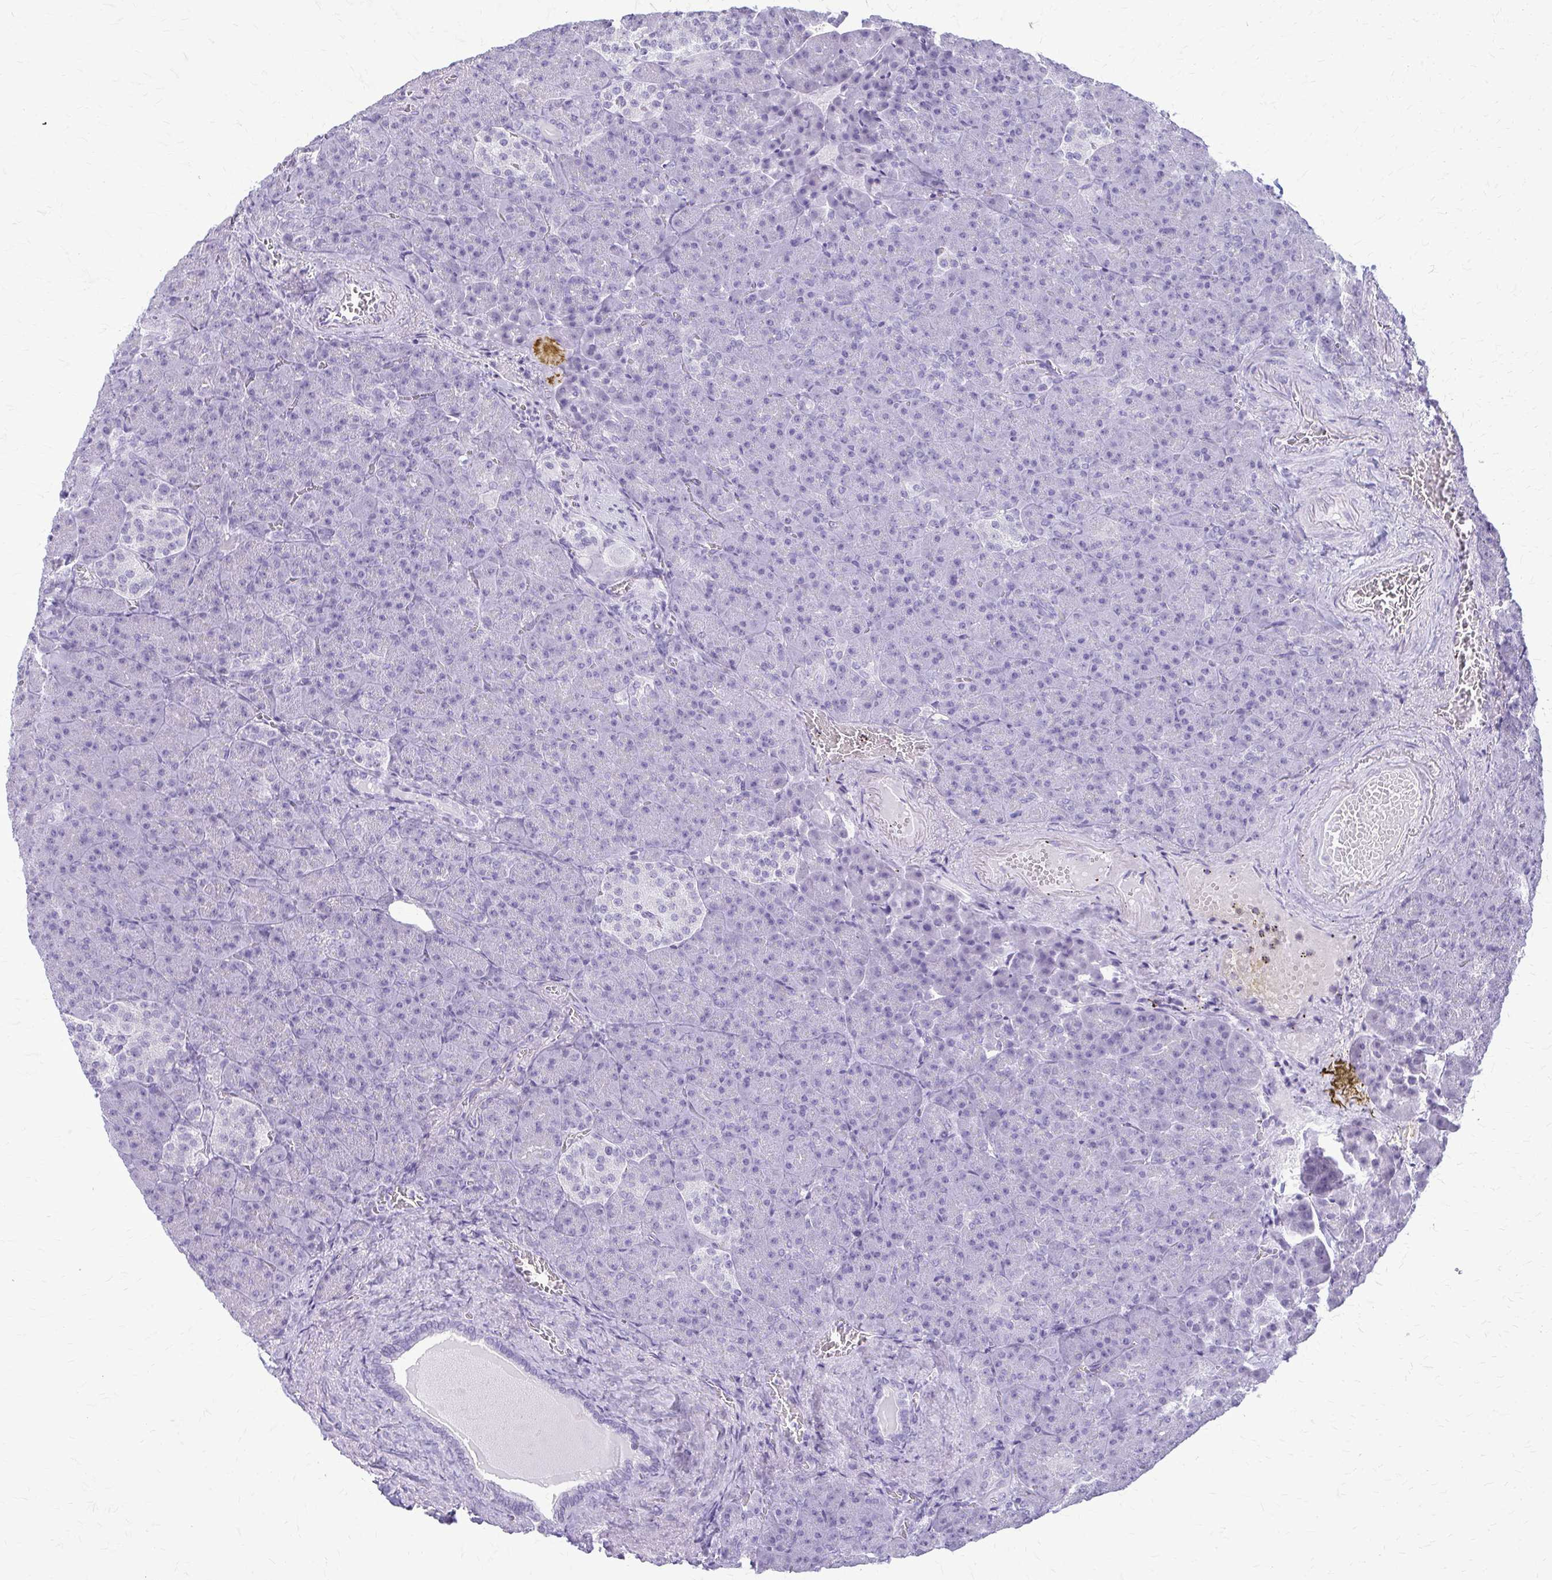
{"staining": {"intensity": "negative", "quantity": "none", "location": "none"}, "tissue": "pancreas", "cell_type": "Exocrine glandular cells", "image_type": "normal", "snomed": [{"axis": "morphology", "description": "Normal tissue, NOS"}, {"axis": "topography", "description": "Pancreas"}], "caption": "The photomicrograph exhibits no staining of exocrine glandular cells in benign pancreas.", "gene": "KRT5", "patient": {"sex": "female", "age": 74}}